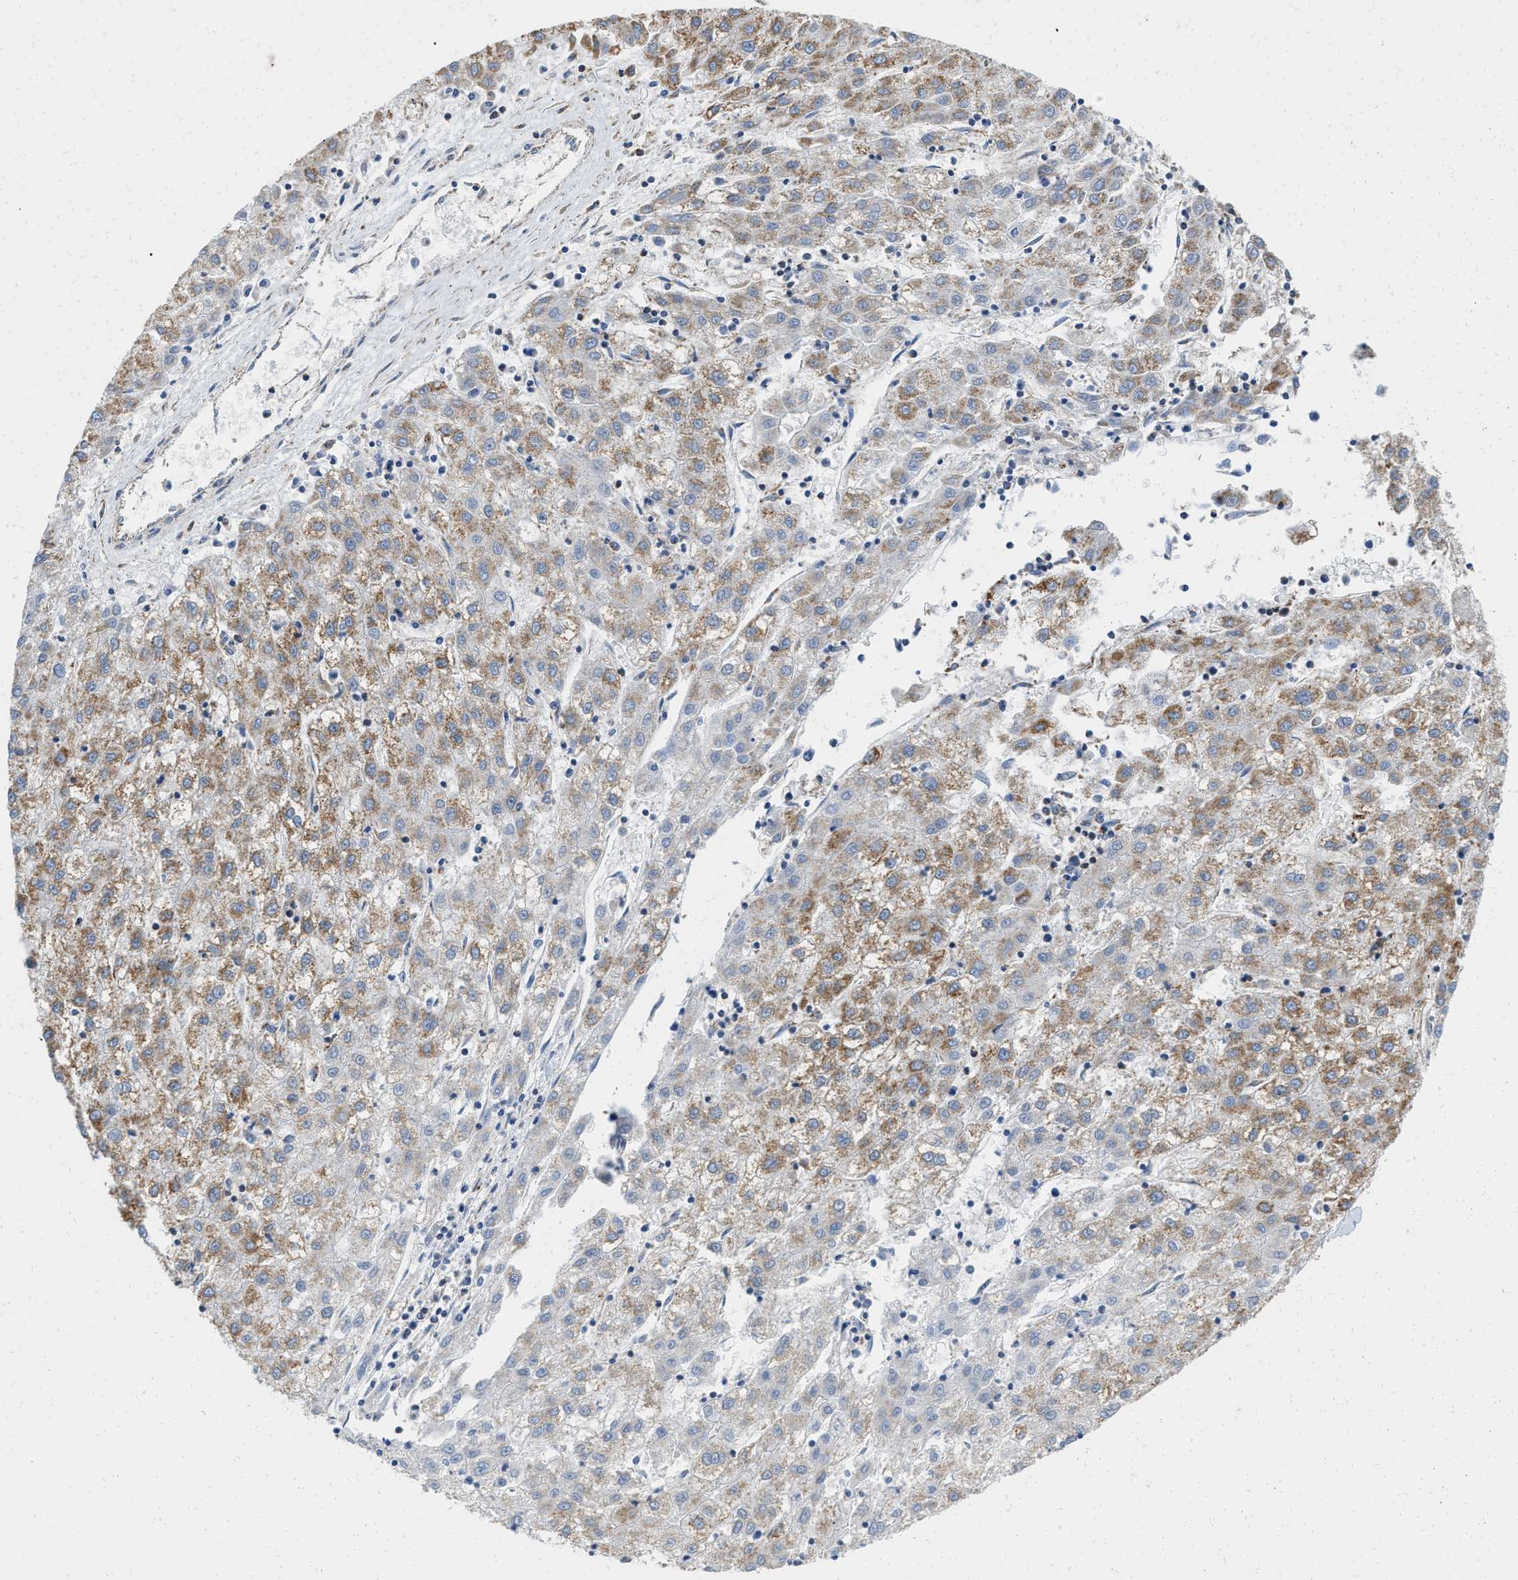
{"staining": {"intensity": "moderate", "quantity": "25%-75%", "location": "cytoplasmic/membranous"}, "tissue": "liver cancer", "cell_type": "Tumor cells", "image_type": "cancer", "snomed": [{"axis": "morphology", "description": "Carcinoma, Hepatocellular, NOS"}, {"axis": "topography", "description": "Liver"}], "caption": "High-magnification brightfield microscopy of liver hepatocellular carcinoma stained with DAB (3,3'-diaminobenzidine) (brown) and counterstained with hematoxylin (blue). tumor cells exhibit moderate cytoplasmic/membranous expression is present in approximately25%-75% of cells.", "gene": "GRB10", "patient": {"sex": "male", "age": 72}}